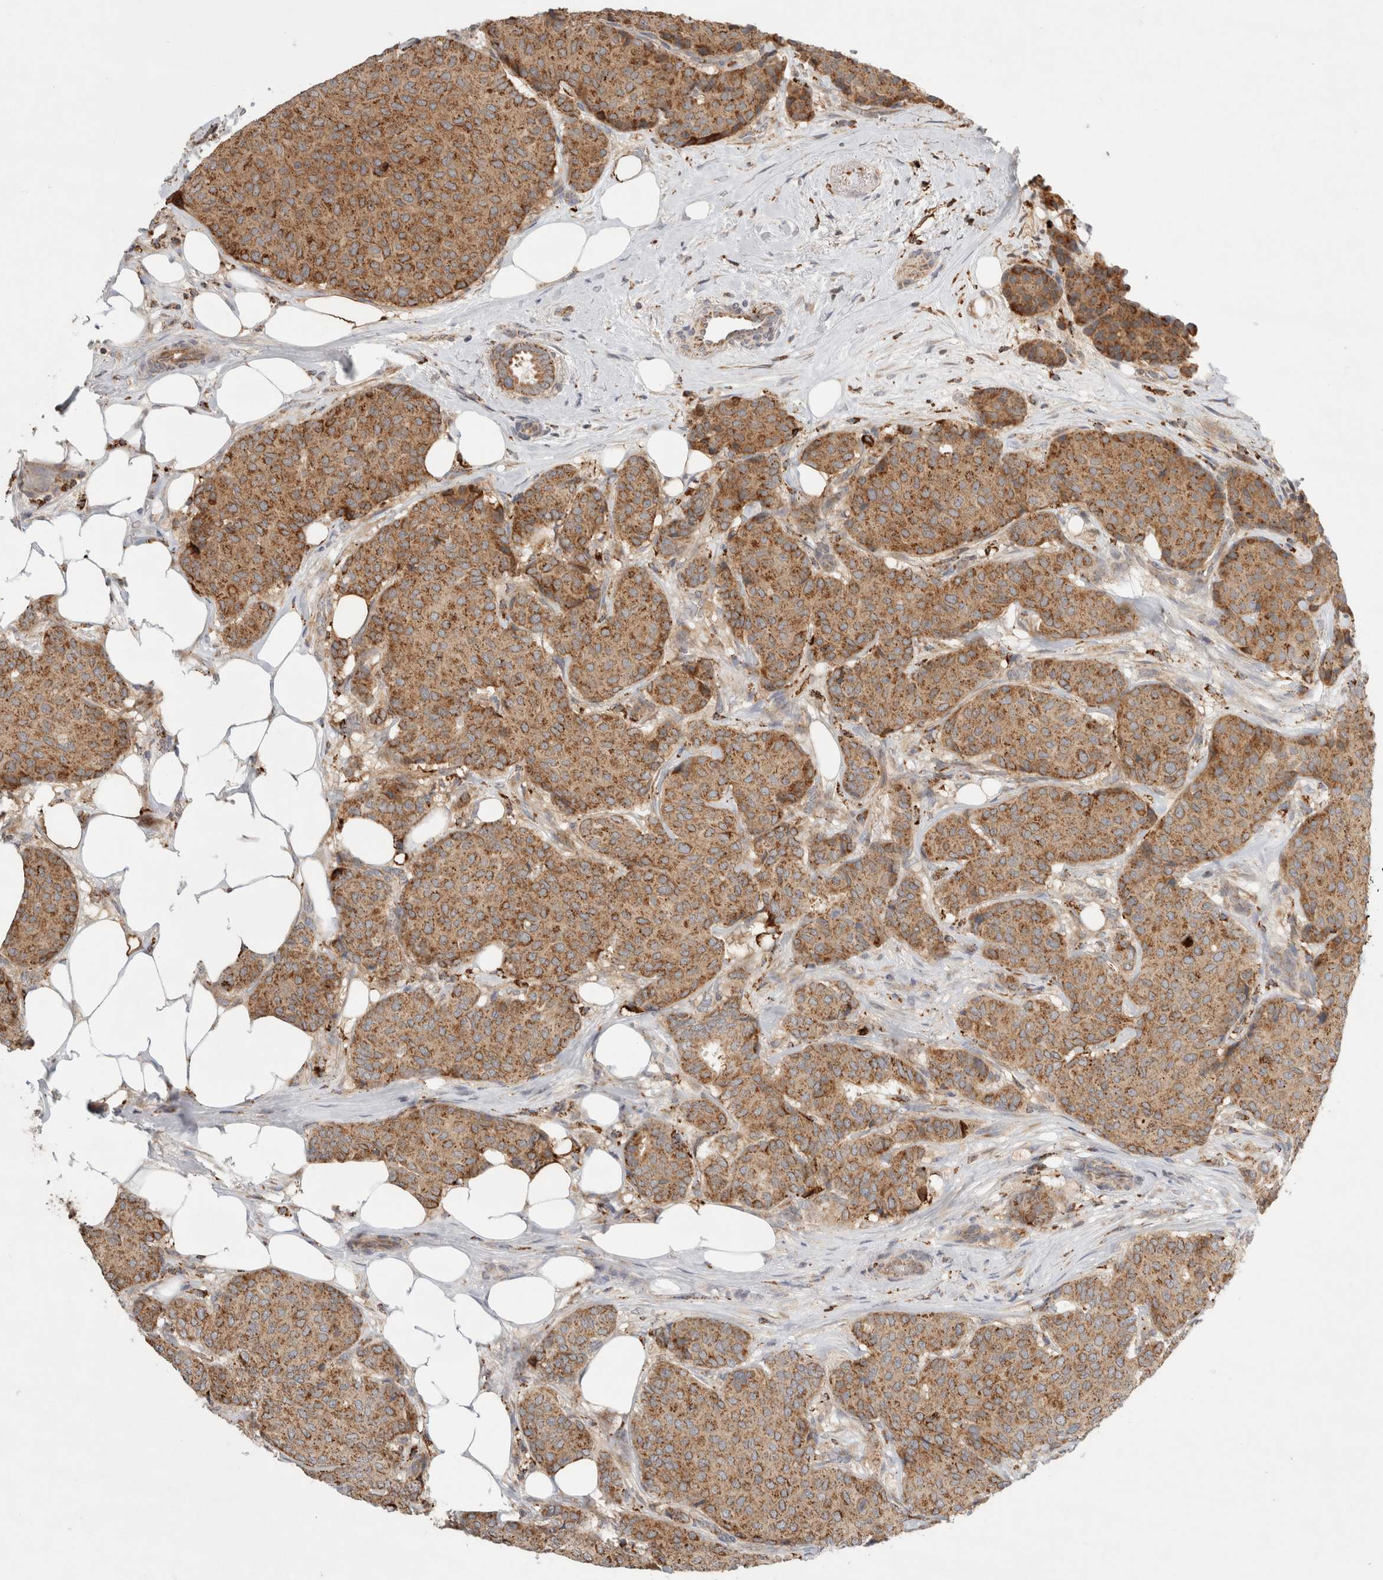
{"staining": {"intensity": "moderate", "quantity": ">75%", "location": "cytoplasmic/membranous"}, "tissue": "breast cancer", "cell_type": "Tumor cells", "image_type": "cancer", "snomed": [{"axis": "morphology", "description": "Duct carcinoma"}, {"axis": "topography", "description": "Breast"}], "caption": "Infiltrating ductal carcinoma (breast) was stained to show a protein in brown. There is medium levels of moderate cytoplasmic/membranous positivity in about >75% of tumor cells. (DAB (3,3'-diaminobenzidine) = brown stain, brightfield microscopy at high magnification).", "gene": "HROB", "patient": {"sex": "female", "age": 75}}